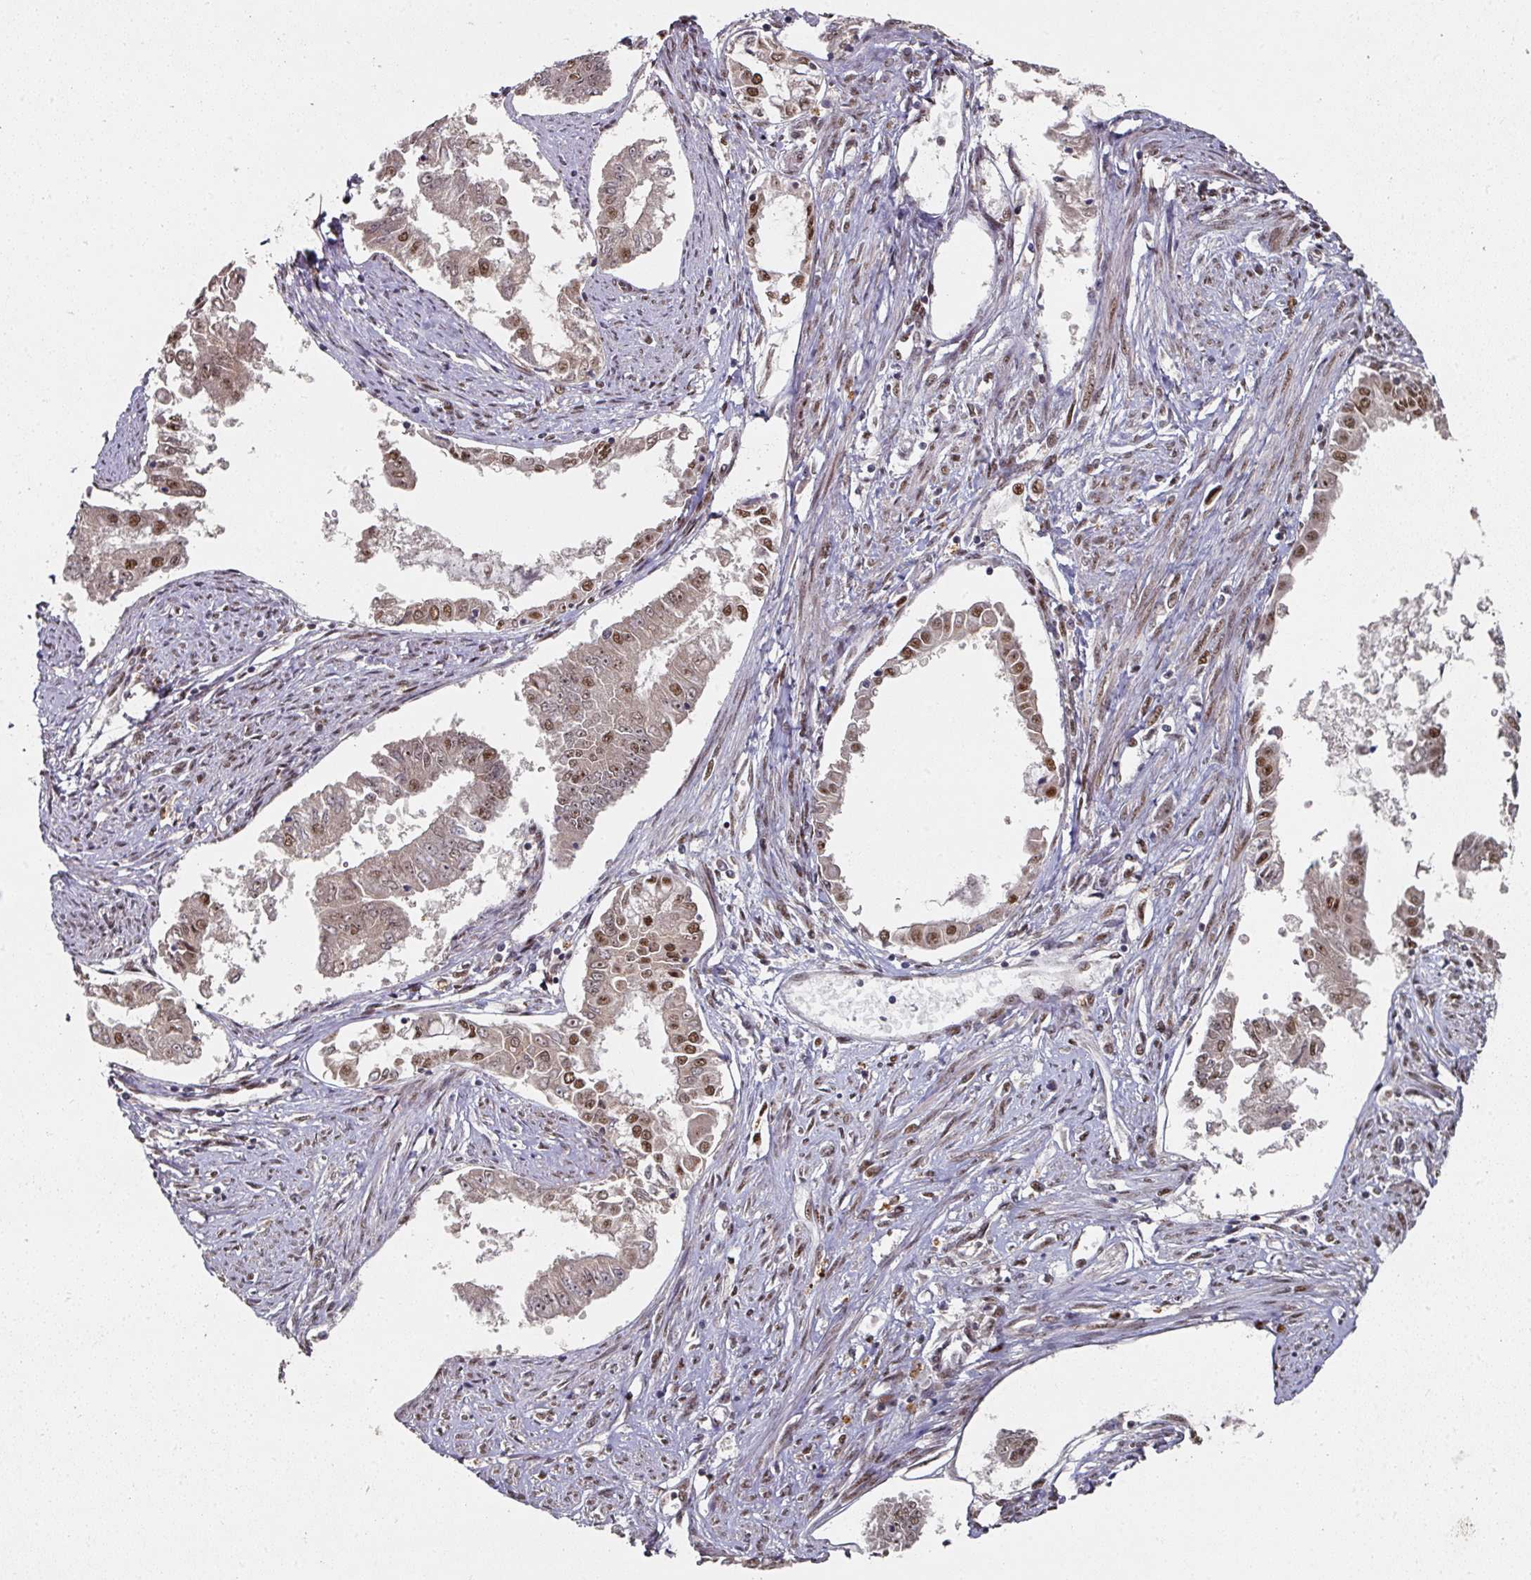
{"staining": {"intensity": "strong", "quantity": "25%-75%", "location": "nuclear"}, "tissue": "endometrial cancer", "cell_type": "Tumor cells", "image_type": "cancer", "snomed": [{"axis": "morphology", "description": "Adenocarcinoma, NOS"}, {"axis": "topography", "description": "Endometrium"}], "caption": "Immunohistochemical staining of human endometrial adenocarcinoma reveals high levels of strong nuclear protein expression in approximately 25%-75% of tumor cells.", "gene": "MEPCE", "patient": {"sex": "female", "age": 76}}